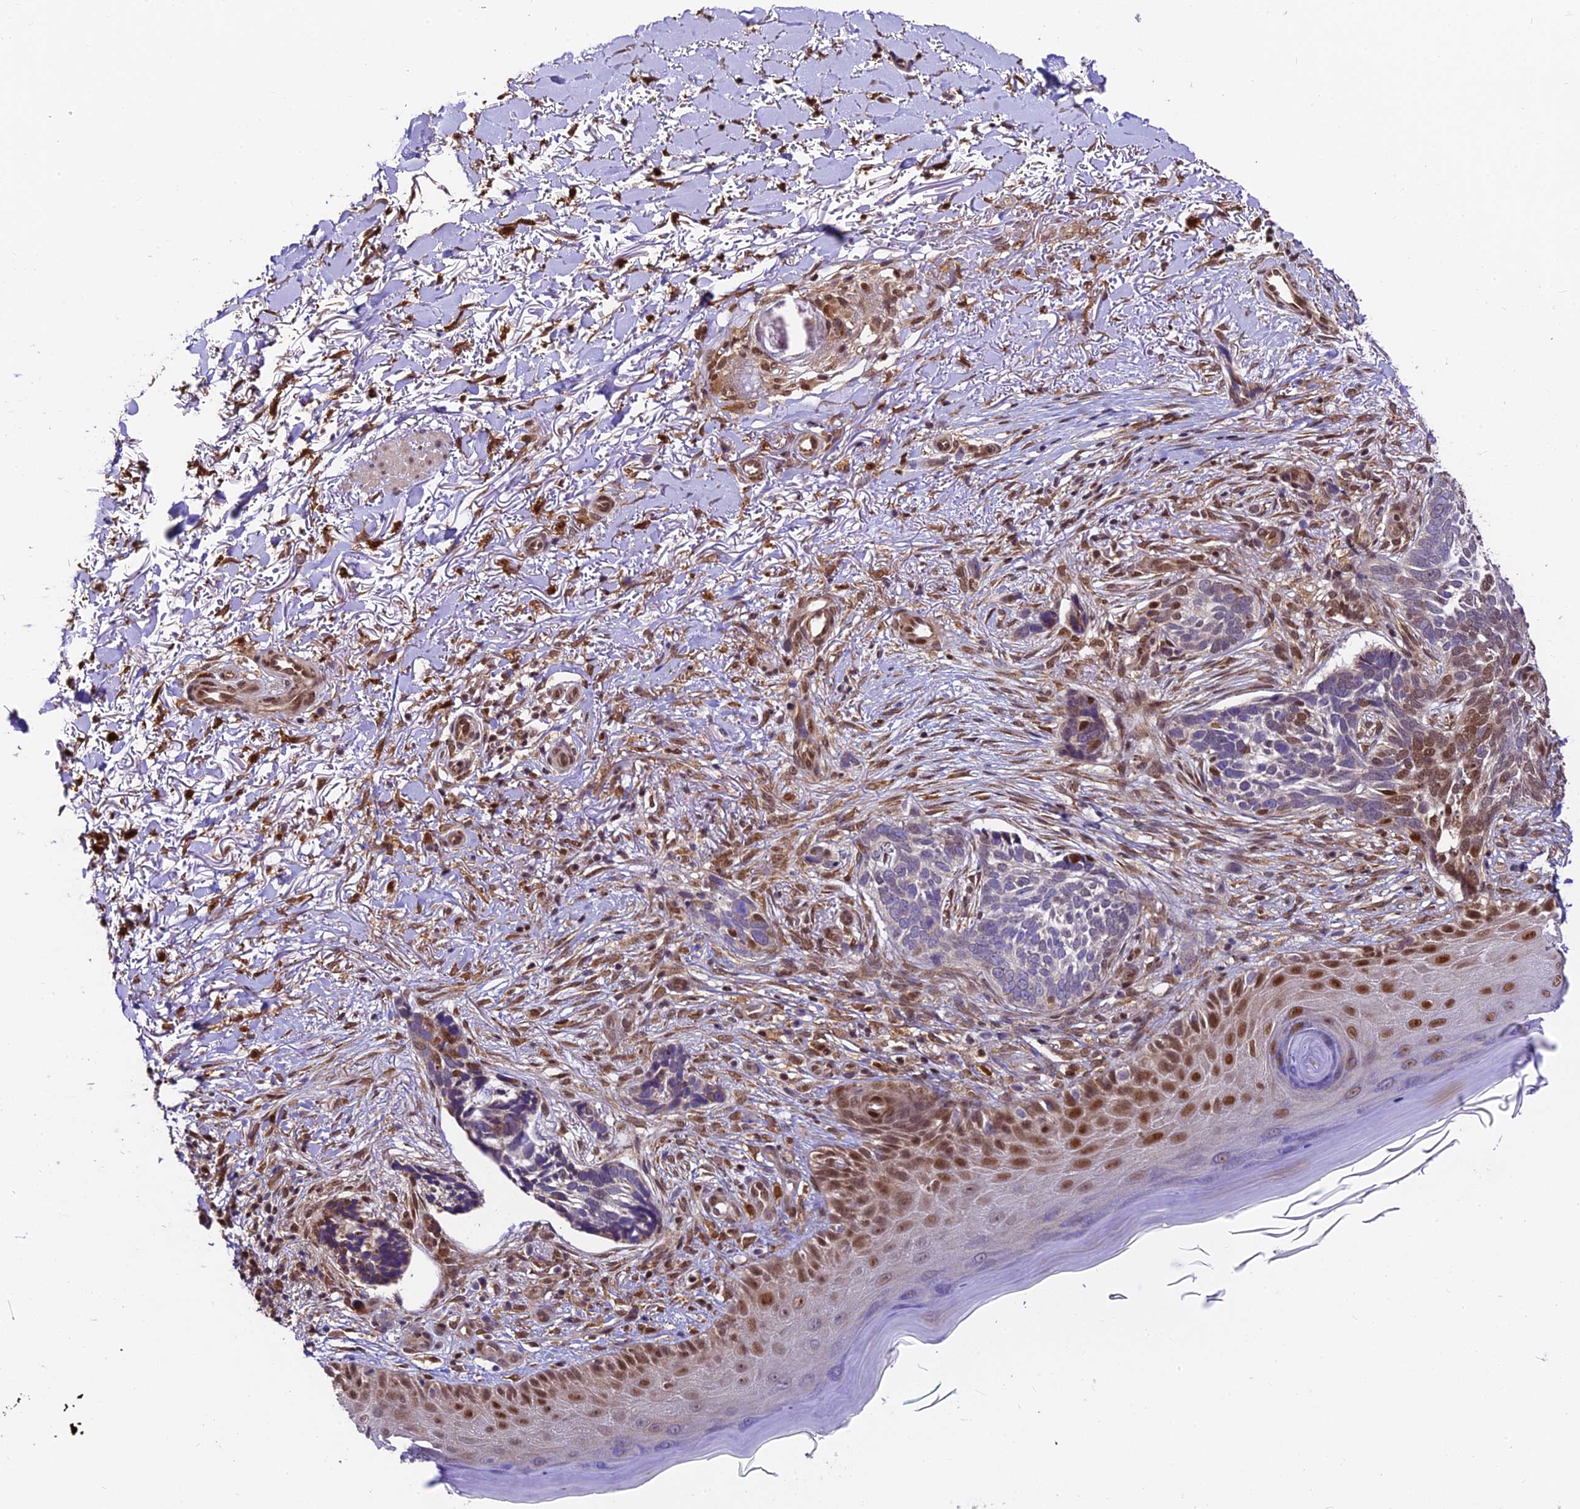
{"staining": {"intensity": "moderate", "quantity": "<25%", "location": "nuclear"}, "tissue": "skin cancer", "cell_type": "Tumor cells", "image_type": "cancer", "snomed": [{"axis": "morphology", "description": "Normal tissue, NOS"}, {"axis": "morphology", "description": "Basal cell carcinoma"}, {"axis": "topography", "description": "Skin"}], "caption": "High-magnification brightfield microscopy of skin basal cell carcinoma stained with DAB (3,3'-diaminobenzidine) (brown) and counterstained with hematoxylin (blue). tumor cells exhibit moderate nuclear positivity is appreciated in about<25% of cells.", "gene": "TRIM22", "patient": {"sex": "female", "age": 67}}